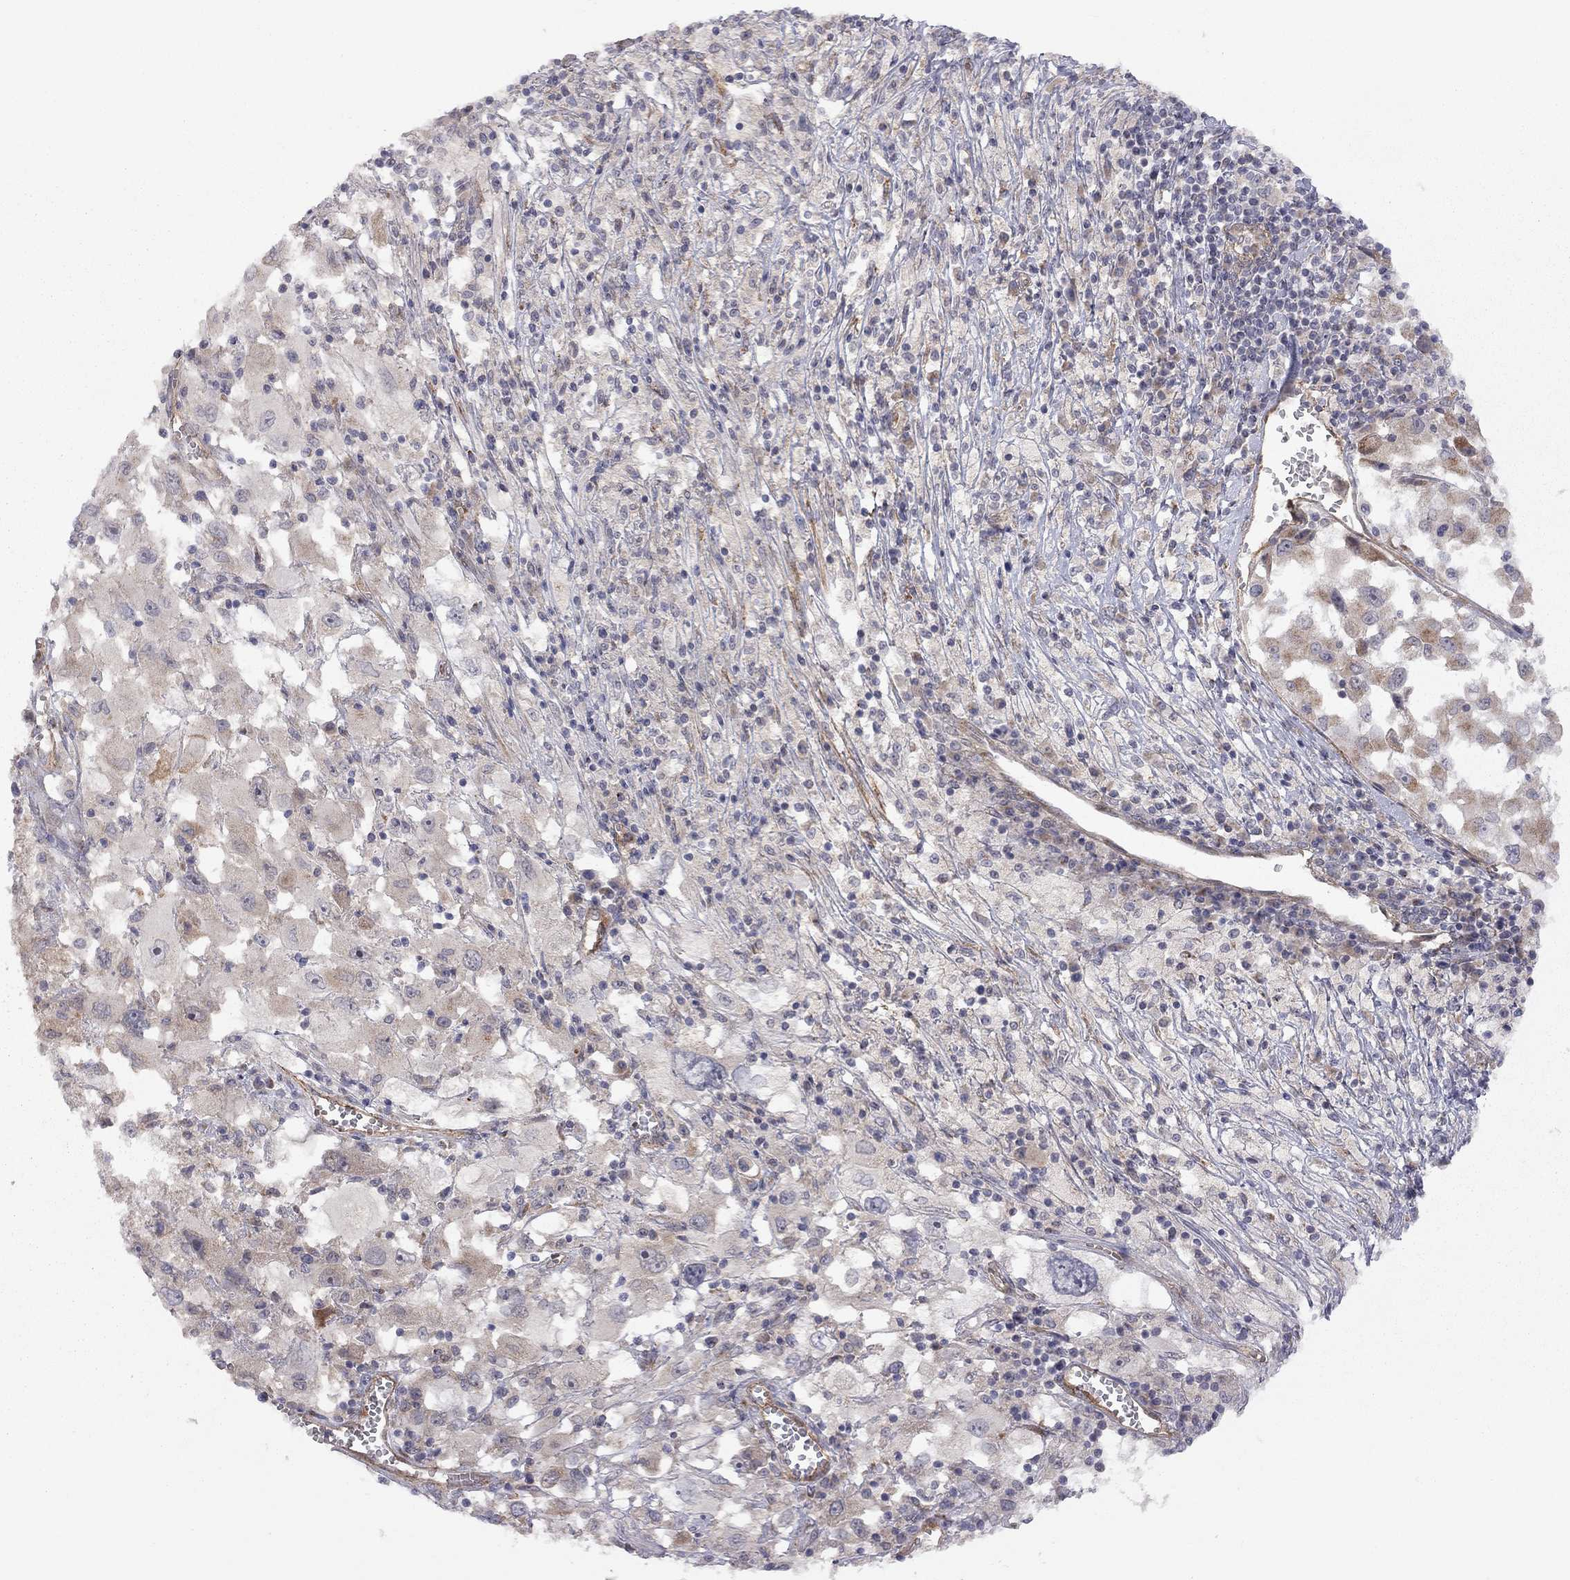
{"staining": {"intensity": "negative", "quantity": "none", "location": "none"}, "tissue": "melanoma", "cell_type": "Tumor cells", "image_type": "cancer", "snomed": [{"axis": "morphology", "description": "Malignant melanoma, Metastatic site"}, {"axis": "topography", "description": "Soft tissue"}], "caption": "Tumor cells are negative for protein expression in human malignant melanoma (metastatic site).", "gene": "EXOC3L2", "patient": {"sex": "male", "age": 50}}